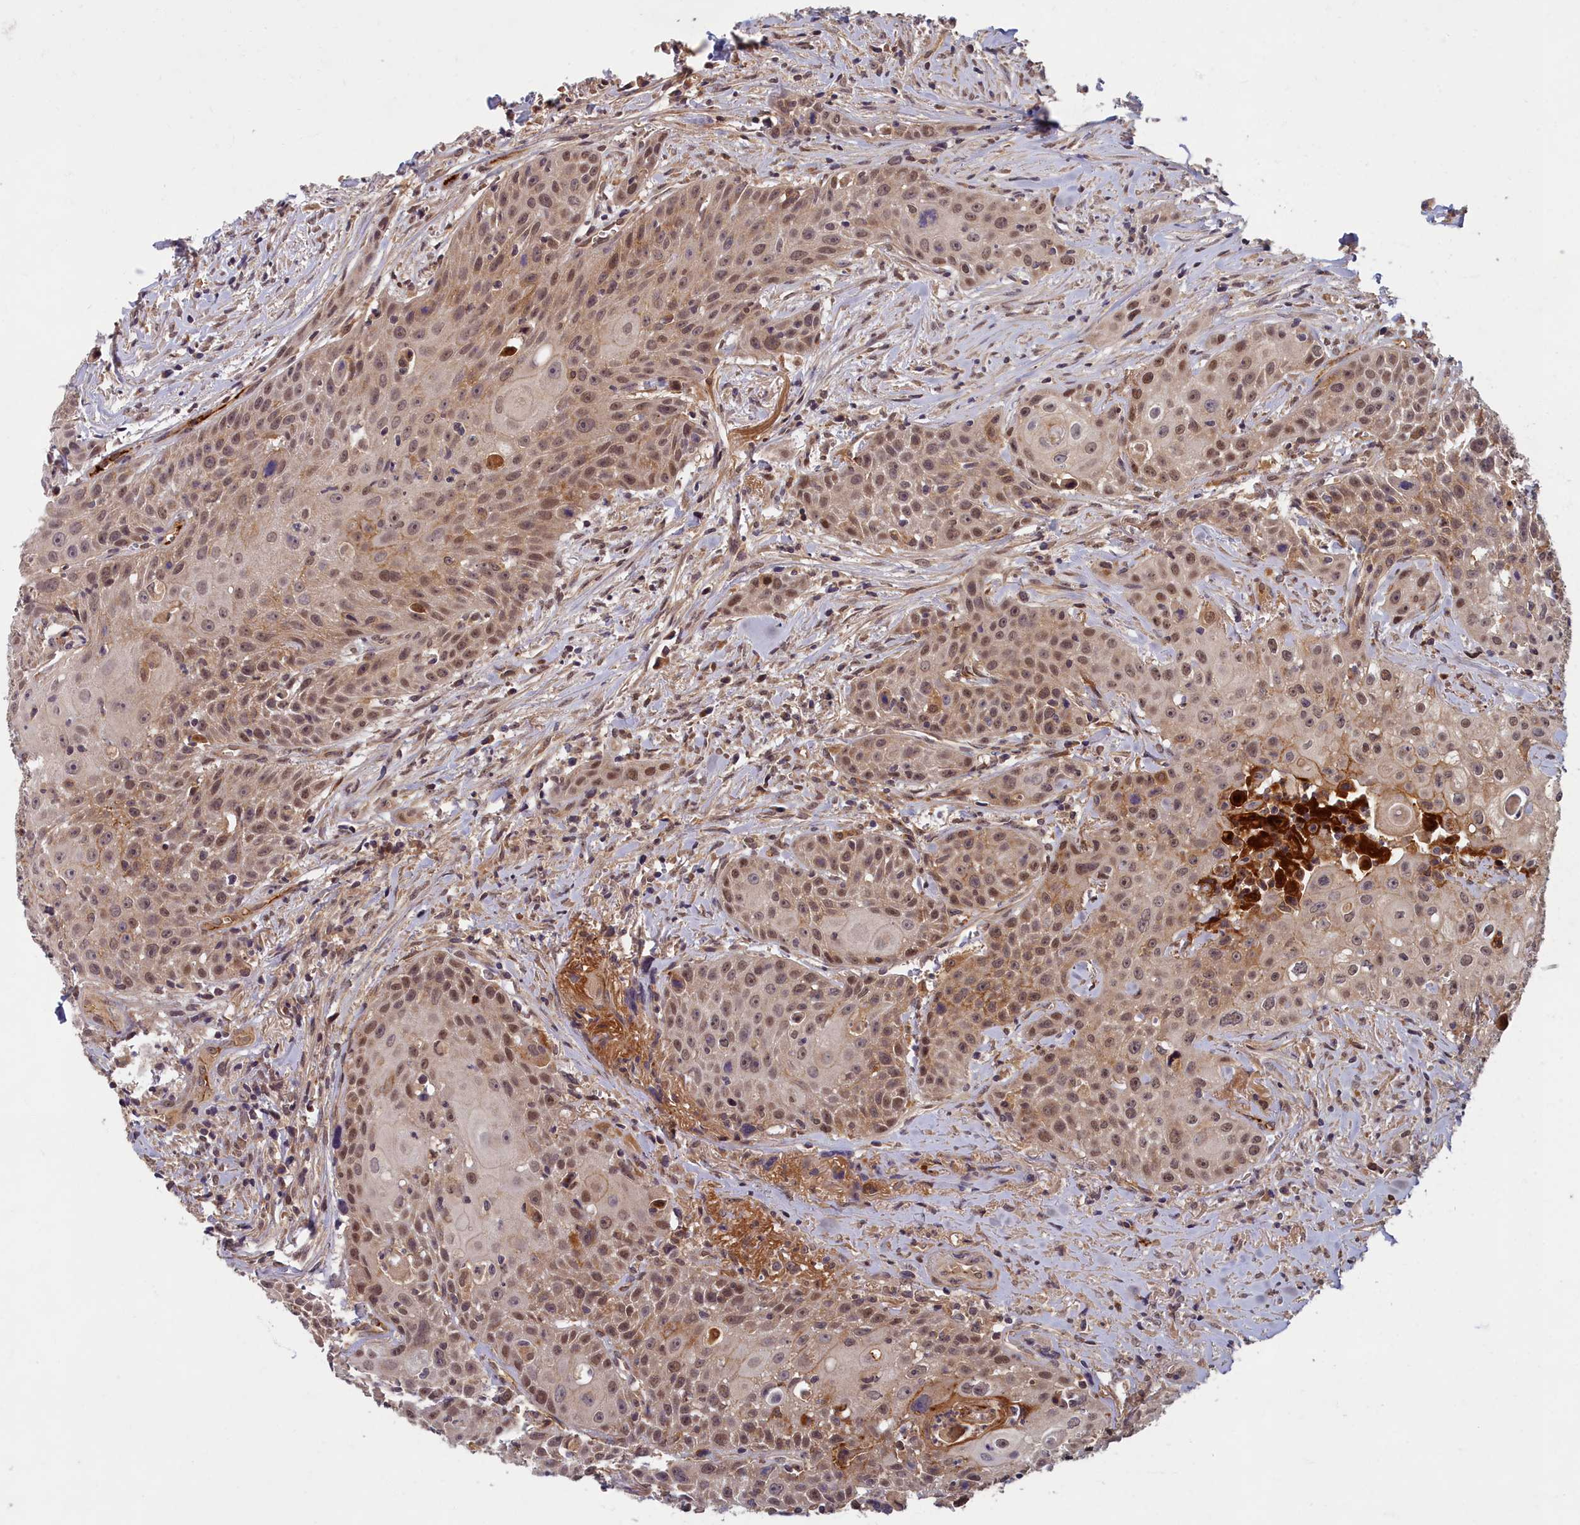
{"staining": {"intensity": "moderate", "quantity": ">75%", "location": "cytoplasmic/membranous,nuclear"}, "tissue": "head and neck cancer", "cell_type": "Tumor cells", "image_type": "cancer", "snomed": [{"axis": "morphology", "description": "Squamous cell carcinoma, NOS"}, {"axis": "topography", "description": "Oral tissue"}, {"axis": "topography", "description": "Head-Neck"}], "caption": "IHC image of human head and neck cancer stained for a protein (brown), which demonstrates medium levels of moderate cytoplasmic/membranous and nuclear staining in about >75% of tumor cells.", "gene": "EARS2", "patient": {"sex": "female", "age": 82}}